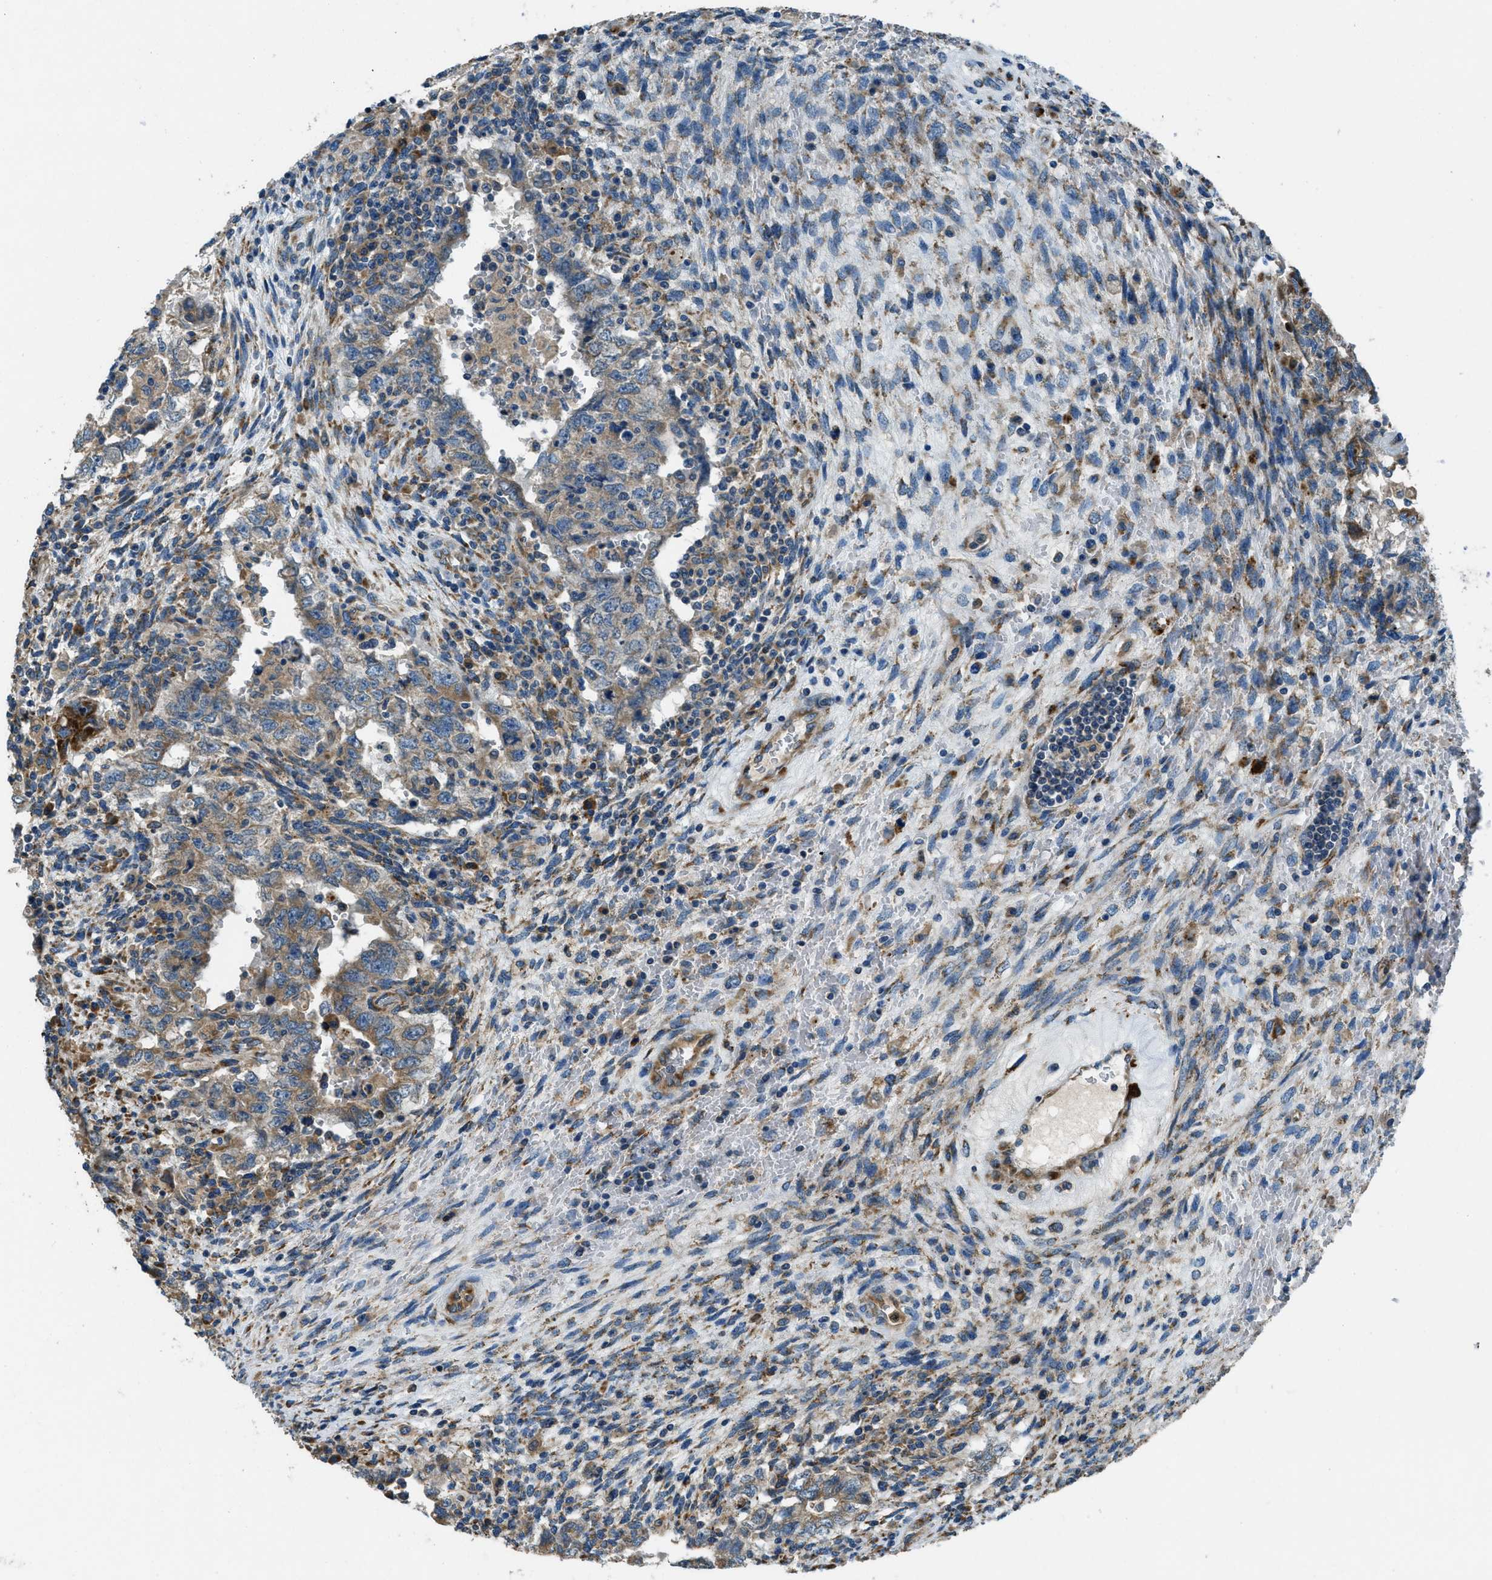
{"staining": {"intensity": "weak", "quantity": ">75%", "location": "cytoplasmic/membranous"}, "tissue": "testis cancer", "cell_type": "Tumor cells", "image_type": "cancer", "snomed": [{"axis": "morphology", "description": "Carcinoma, Embryonal, NOS"}, {"axis": "topography", "description": "Testis"}], "caption": "DAB (3,3'-diaminobenzidine) immunohistochemical staining of testis cancer (embryonal carcinoma) reveals weak cytoplasmic/membranous protein positivity in about >75% of tumor cells.", "gene": "GIMAP8", "patient": {"sex": "male", "age": 26}}